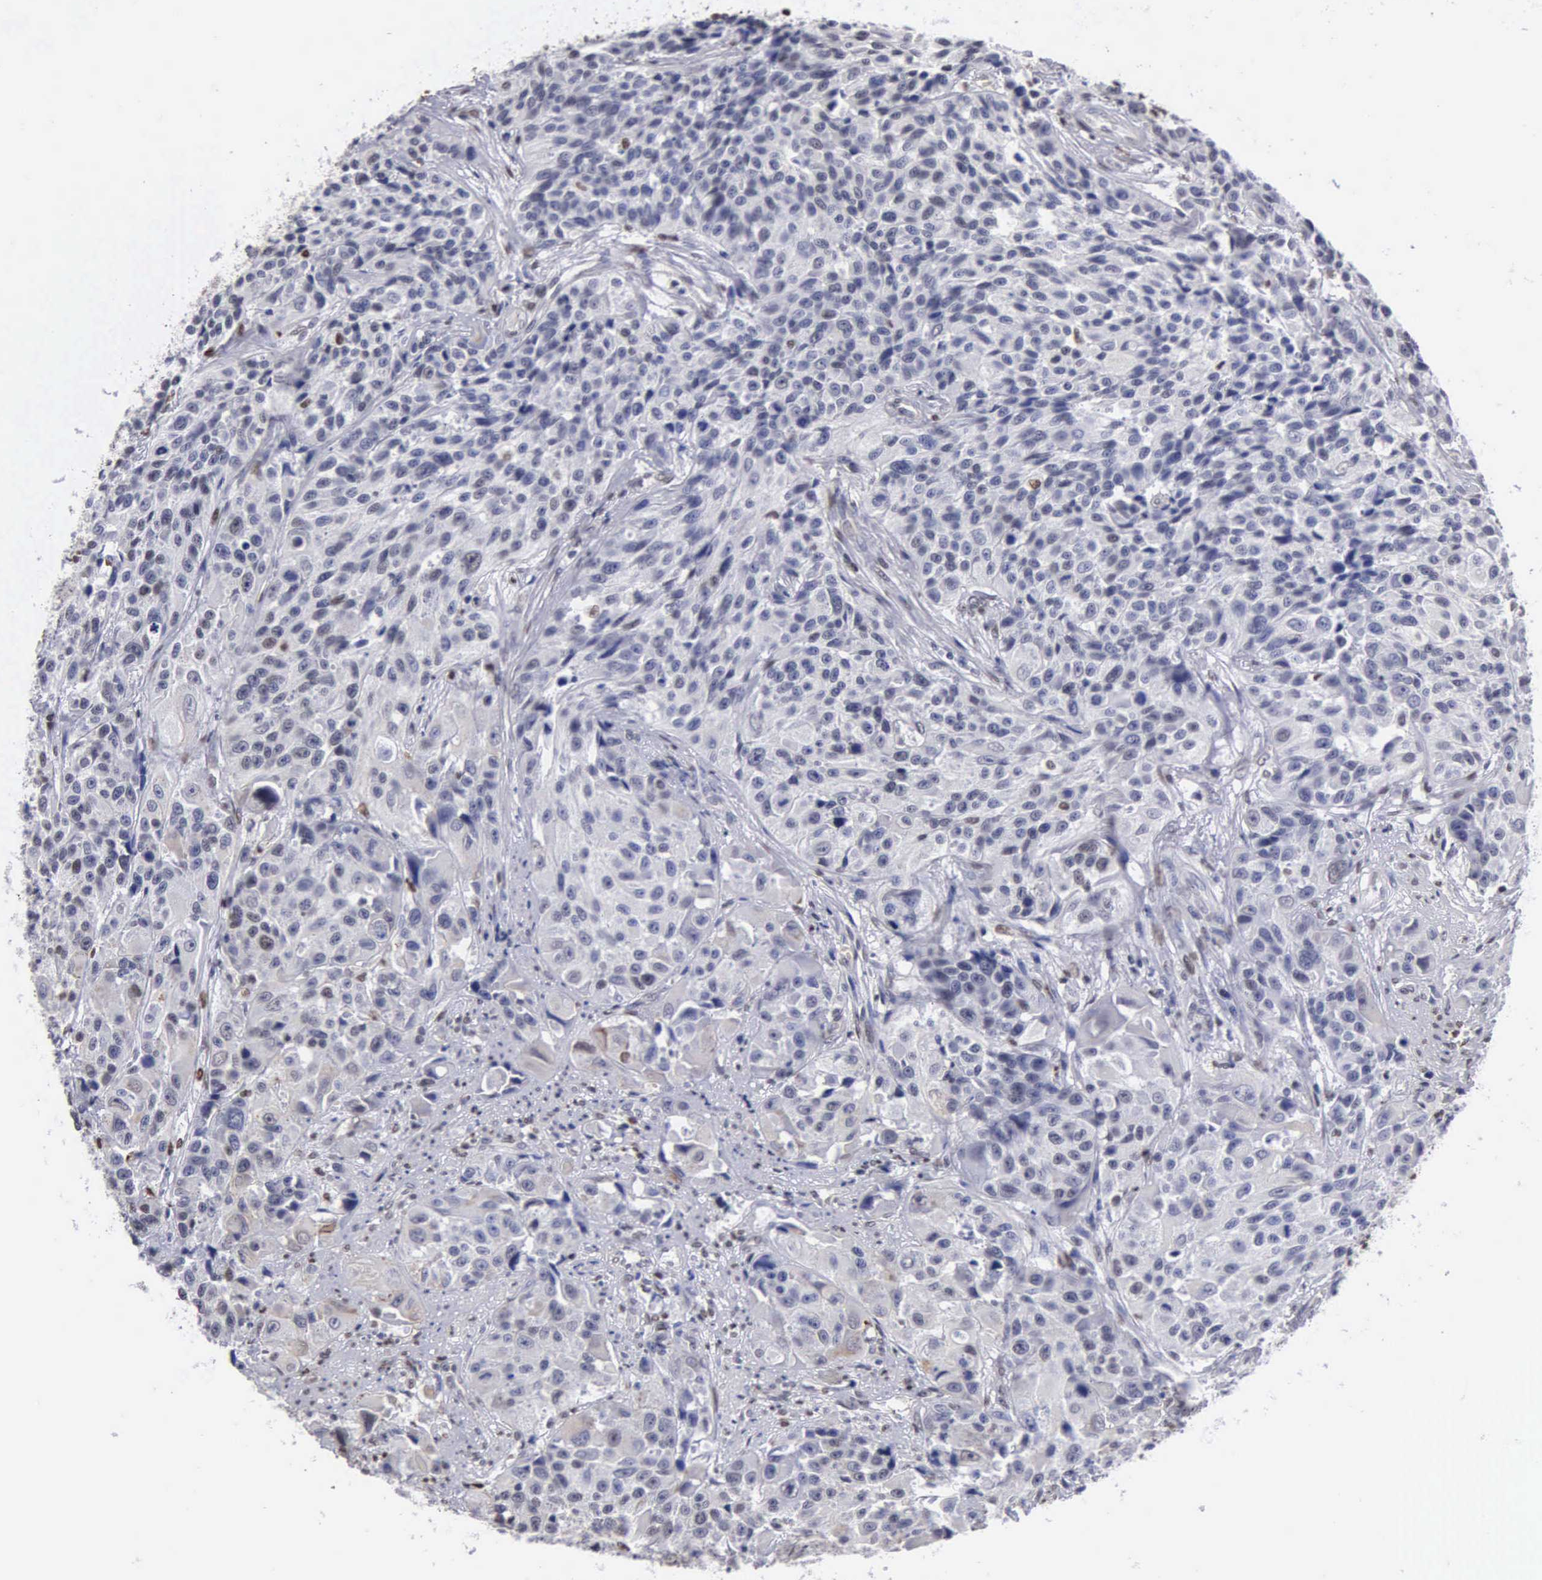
{"staining": {"intensity": "weak", "quantity": "<25%", "location": "nuclear"}, "tissue": "urothelial cancer", "cell_type": "Tumor cells", "image_type": "cancer", "snomed": [{"axis": "morphology", "description": "Urothelial carcinoma, High grade"}, {"axis": "topography", "description": "Urinary bladder"}], "caption": "DAB immunohistochemical staining of urothelial carcinoma (high-grade) displays no significant expression in tumor cells.", "gene": "CCNG1", "patient": {"sex": "female", "age": 81}}